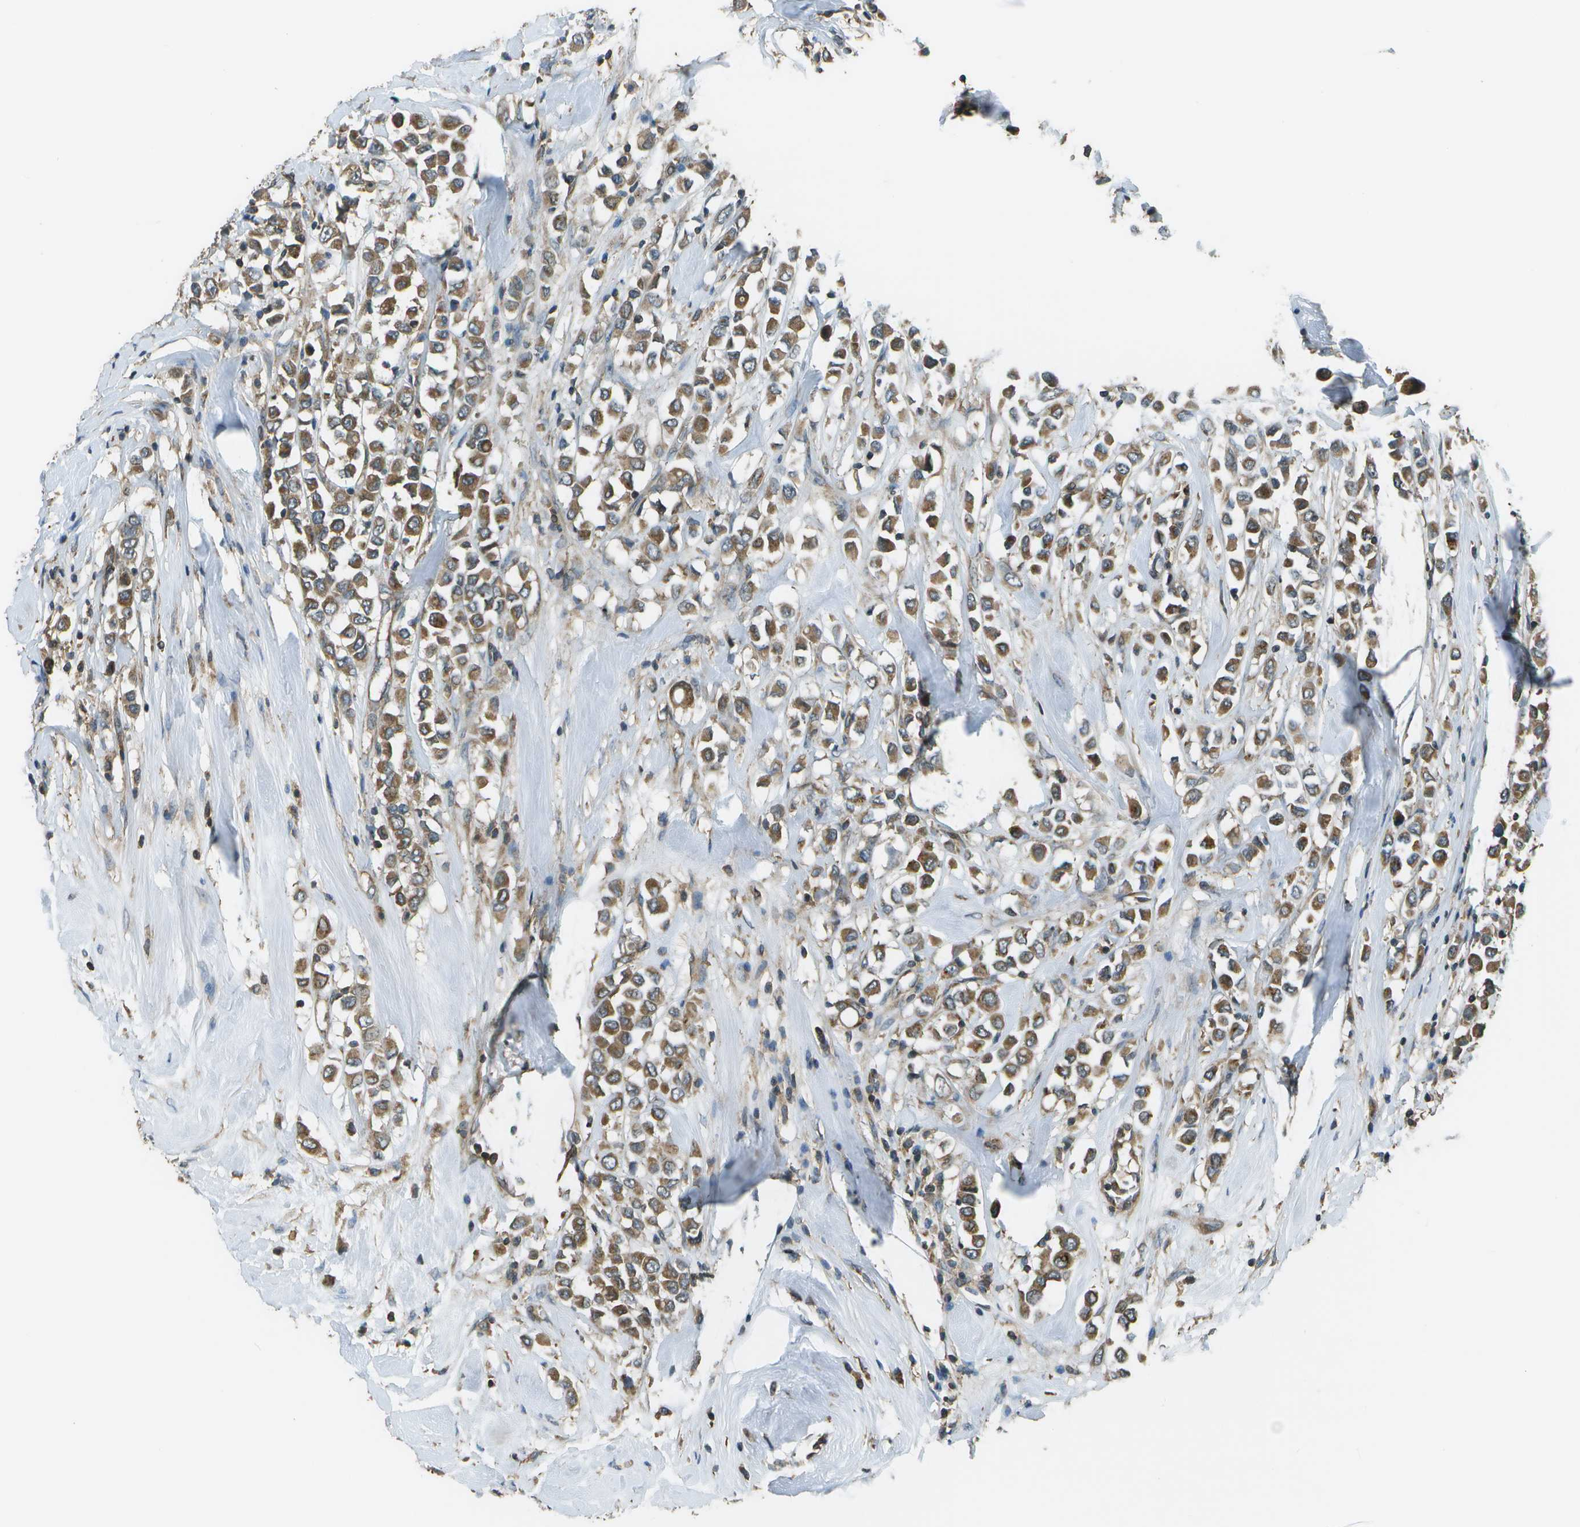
{"staining": {"intensity": "moderate", "quantity": ">75%", "location": "cytoplasmic/membranous"}, "tissue": "breast cancer", "cell_type": "Tumor cells", "image_type": "cancer", "snomed": [{"axis": "morphology", "description": "Duct carcinoma"}, {"axis": "topography", "description": "Breast"}], "caption": "An IHC histopathology image of tumor tissue is shown. Protein staining in brown shows moderate cytoplasmic/membranous positivity in breast cancer within tumor cells.", "gene": "PLPBP", "patient": {"sex": "female", "age": 61}}